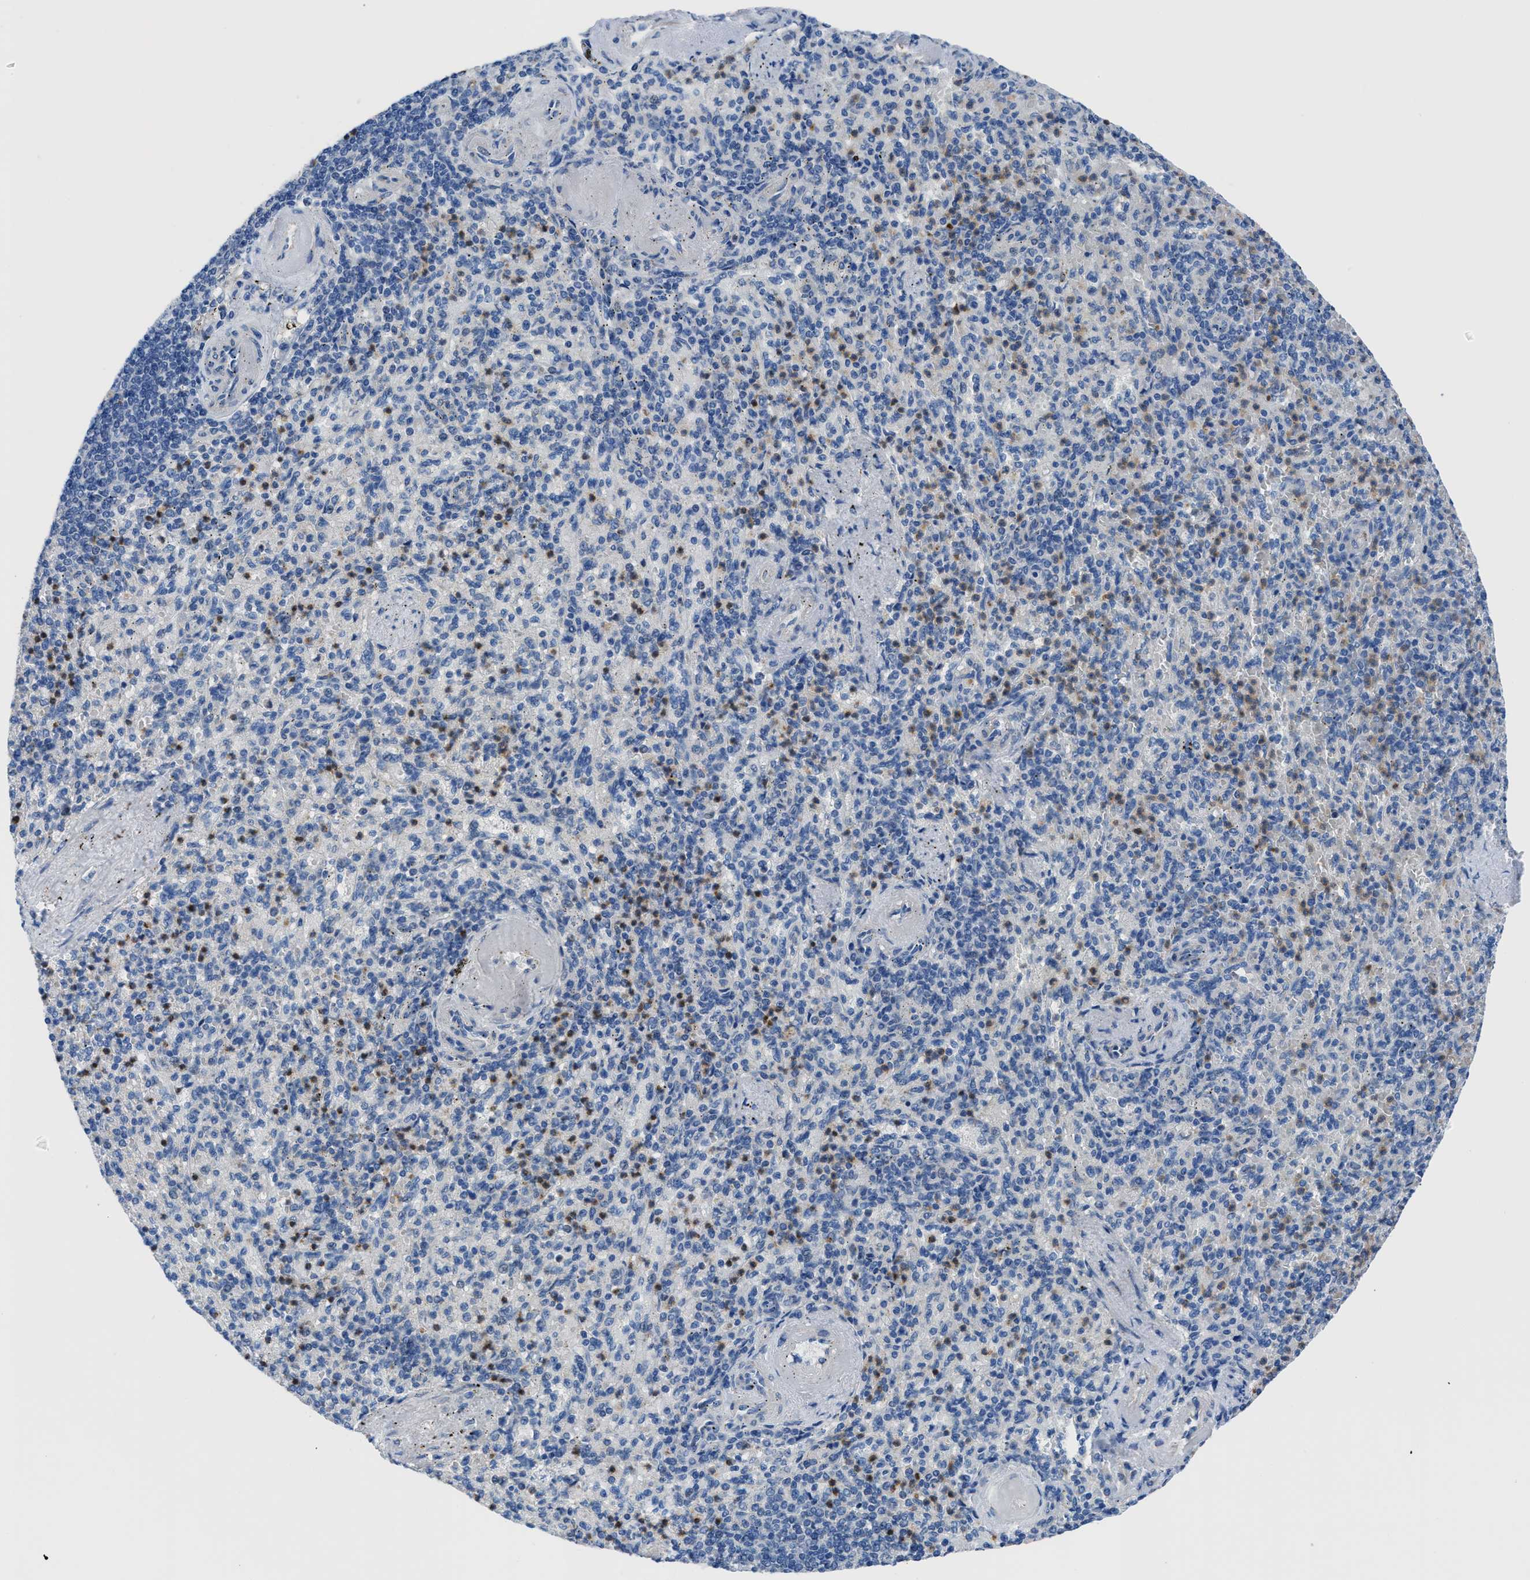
{"staining": {"intensity": "strong", "quantity": "<25%", "location": "cytoplasmic/membranous,nuclear"}, "tissue": "spleen", "cell_type": "Cells in red pulp", "image_type": "normal", "snomed": [{"axis": "morphology", "description": "Normal tissue, NOS"}, {"axis": "topography", "description": "Spleen"}], "caption": "Immunohistochemical staining of unremarkable spleen reveals <25% levels of strong cytoplasmic/membranous,nuclear protein staining in approximately <25% of cells in red pulp. The staining was performed using DAB, with brown indicating positive protein expression. Nuclei are stained blue with hematoxylin.", "gene": "ITPR1", "patient": {"sex": "female", "age": 74}}